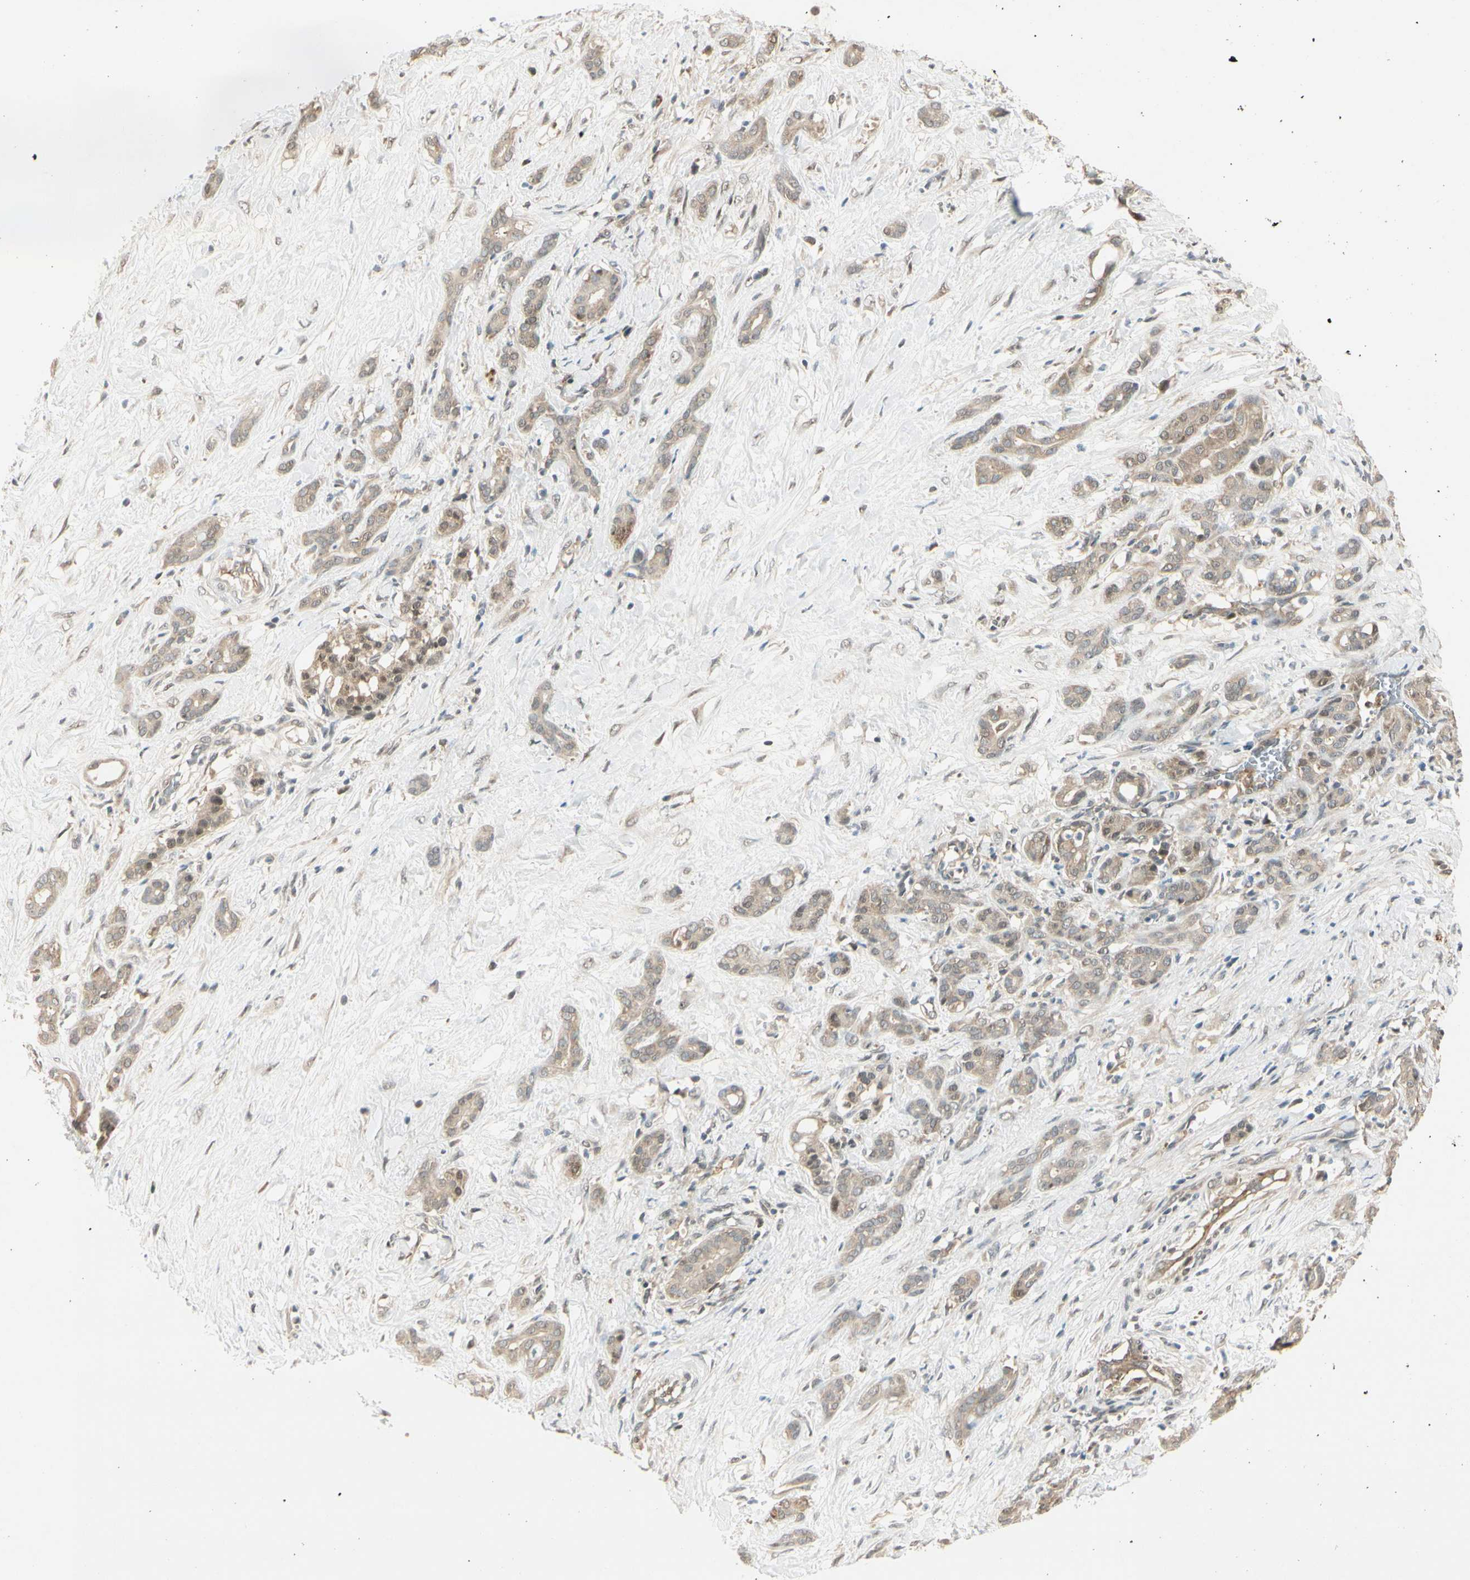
{"staining": {"intensity": "weak", "quantity": "25%-75%", "location": "cytoplasmic/membranous"}, "tissue": "pancreatic cancer", "cell_type": "Tumor cells", "image_type": "cancer", "snomed": [{"axis": "morphology", "description": "Adenocarcinoma, NOS"}, {"axis": "topography", "description": "Pancreas"}], "caption": "Immunohistochemistry micrograph of human pancreatic adenocarcinoma stained for a protein (brown), which displays low levels of weak cytoplasmic/membranous staining in approximately 25%-75% of tumor cells.", "gene": "IPO5", "patient": {"sex": "male", "age": 41}}